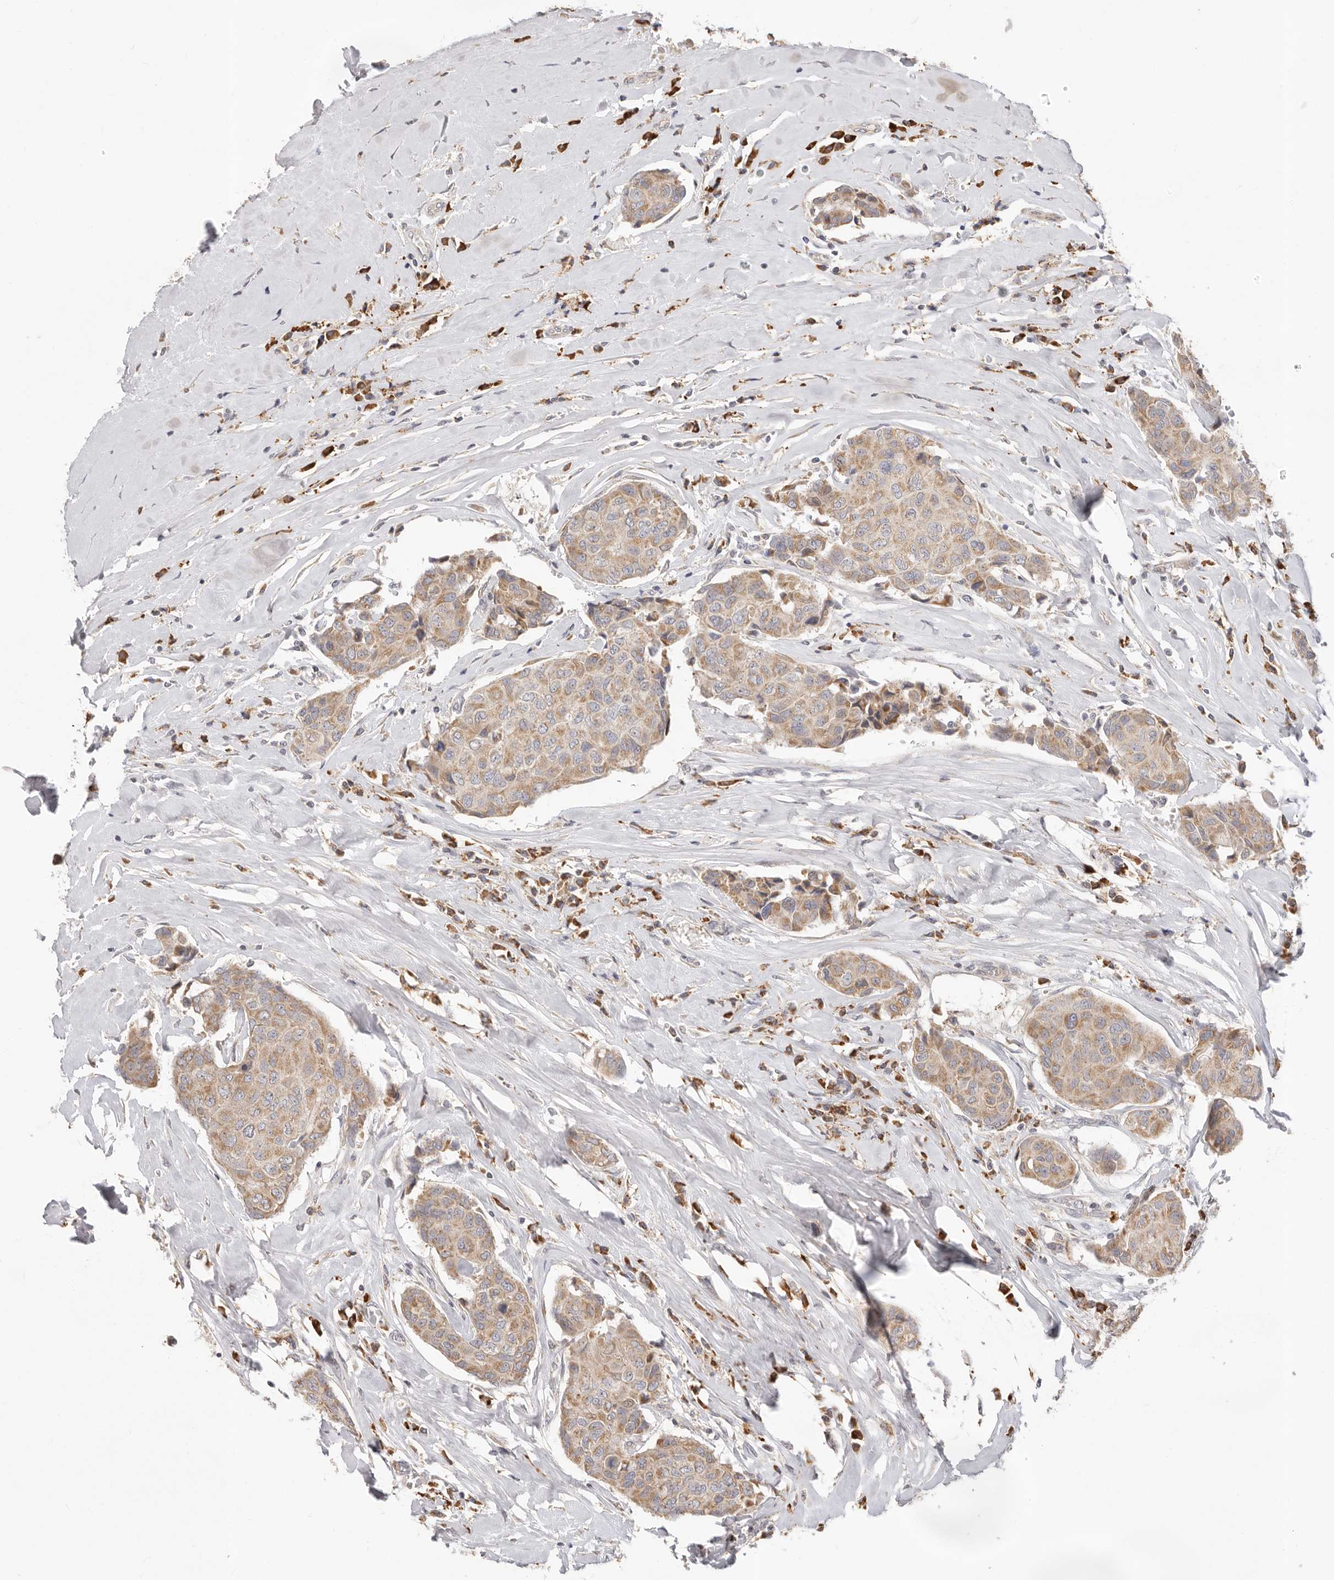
{"staining": {"intensity": "weak", "quantity": ">75%", "location": "cytoplasmic/membranous"}, "tissue": "breast cancer", "cell_type": "Tumor cells", "image_type": "cancer", "snomed": [{"axis": "morphology", "description": "Duct carcinoma"}, {"axis": "topography", "description": "Breast"}], "caption": "Protein expression analysis of human breast cancer reveals weak cytoplasmic/membranous positivity in about >75% of tumor cells. (Stains: DAB in brown, nuclei in blue, Microscopy: brightfield microscopy at high magnification).", "gene": "USH1C", "patient": {"sex": "female", "age": 80}}